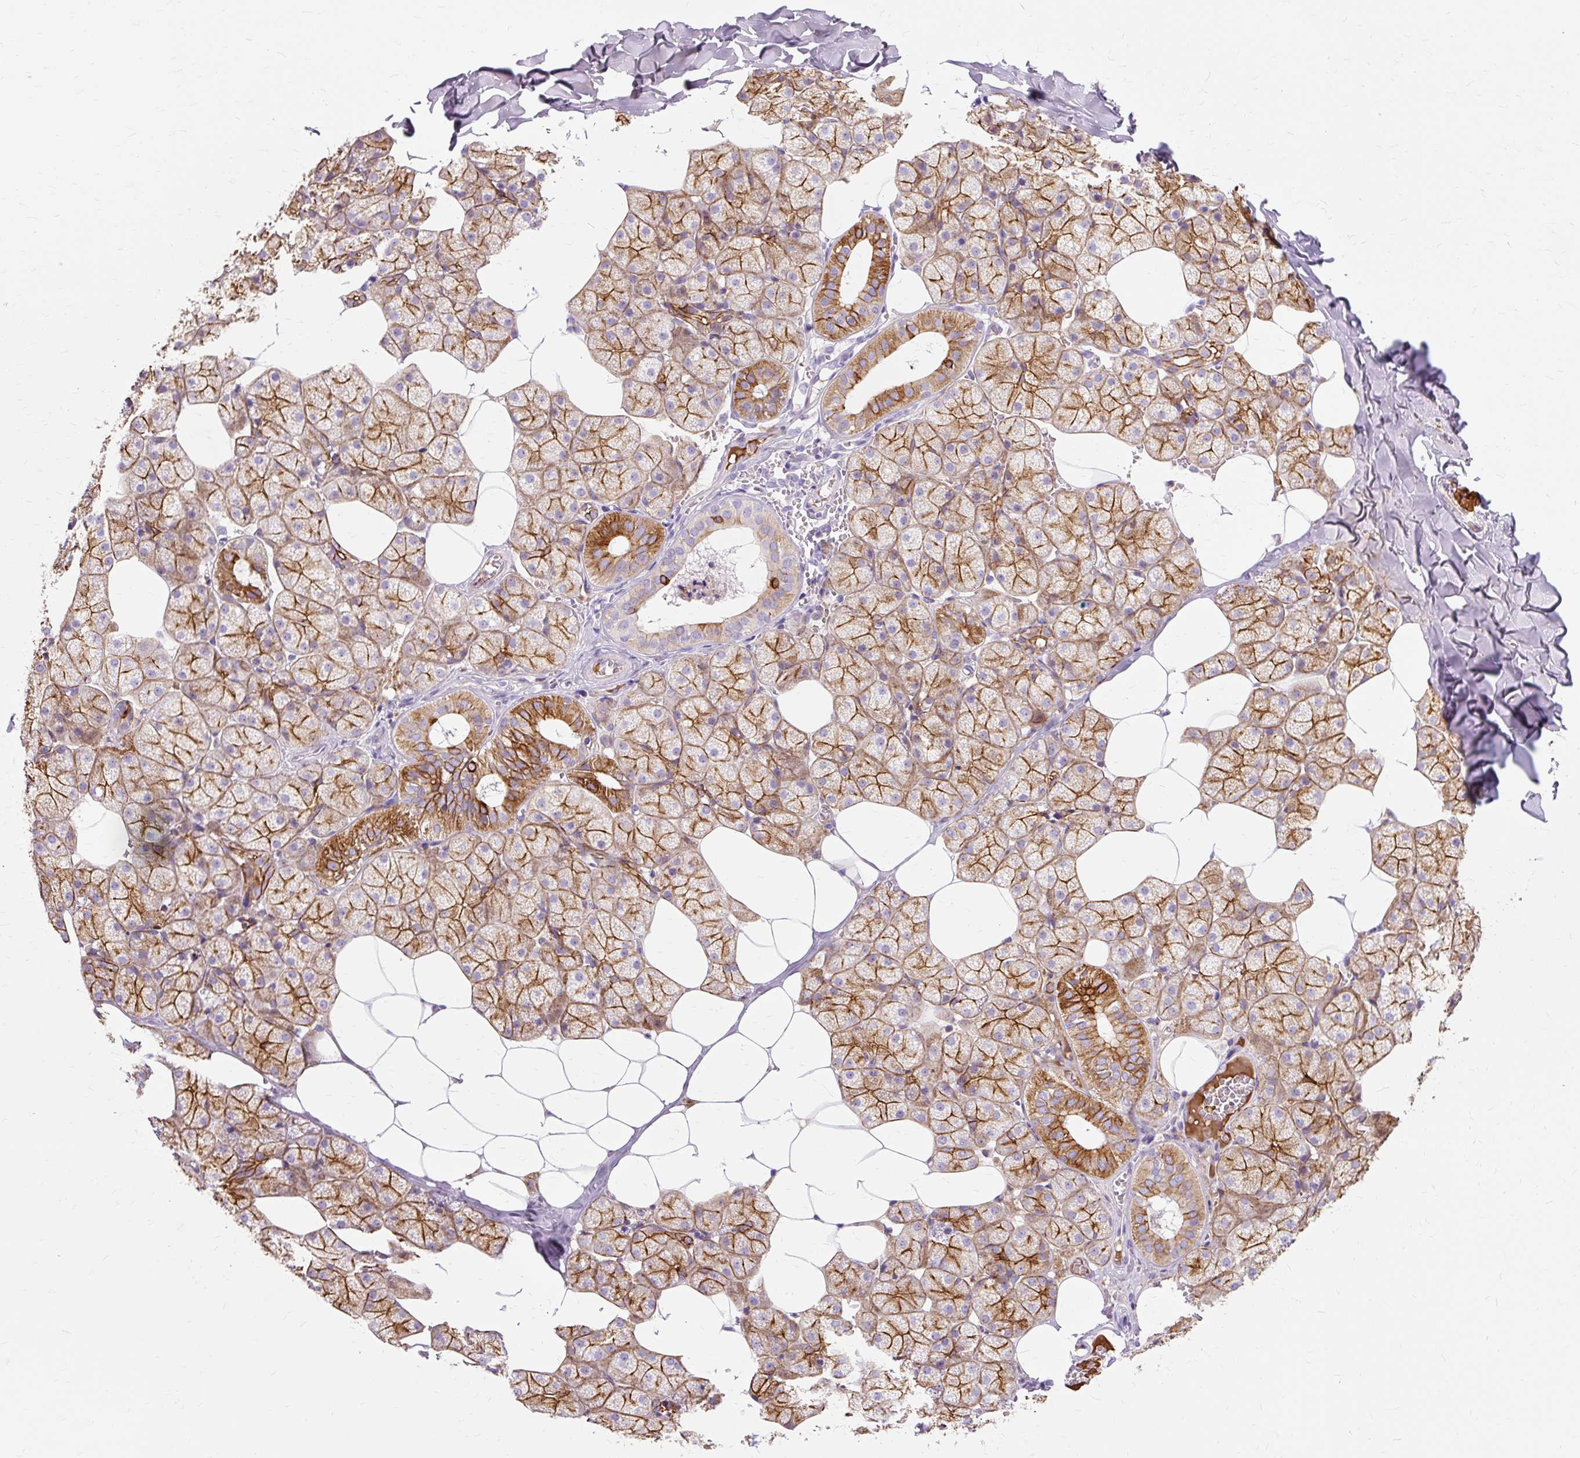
{"staining": {"intensity": "strong", "quantity": ">75%", "location": "cytoplasmic/membranous"}, "tissue": "salivary gland", "cell_type": "Glandular cells", "image_type": "normal", "snomed": [{"axis": "morphology", "description": "Normal tissue, NOS"}, {"axis": "topography", "description": "Salivary gland"}, {"axis": "topography", "description": "Peripheral nerve tissue"}], "caption": "Immunohistochemistry photomicrograph of normal human salivary gland stained for a protein (brown), which reveals high levels of strong cytoplasmic/membranous staining in approximately >75% of glandular cells.", "gene": "DCTN4", "patient": {"sex": "male", "age": 38}}